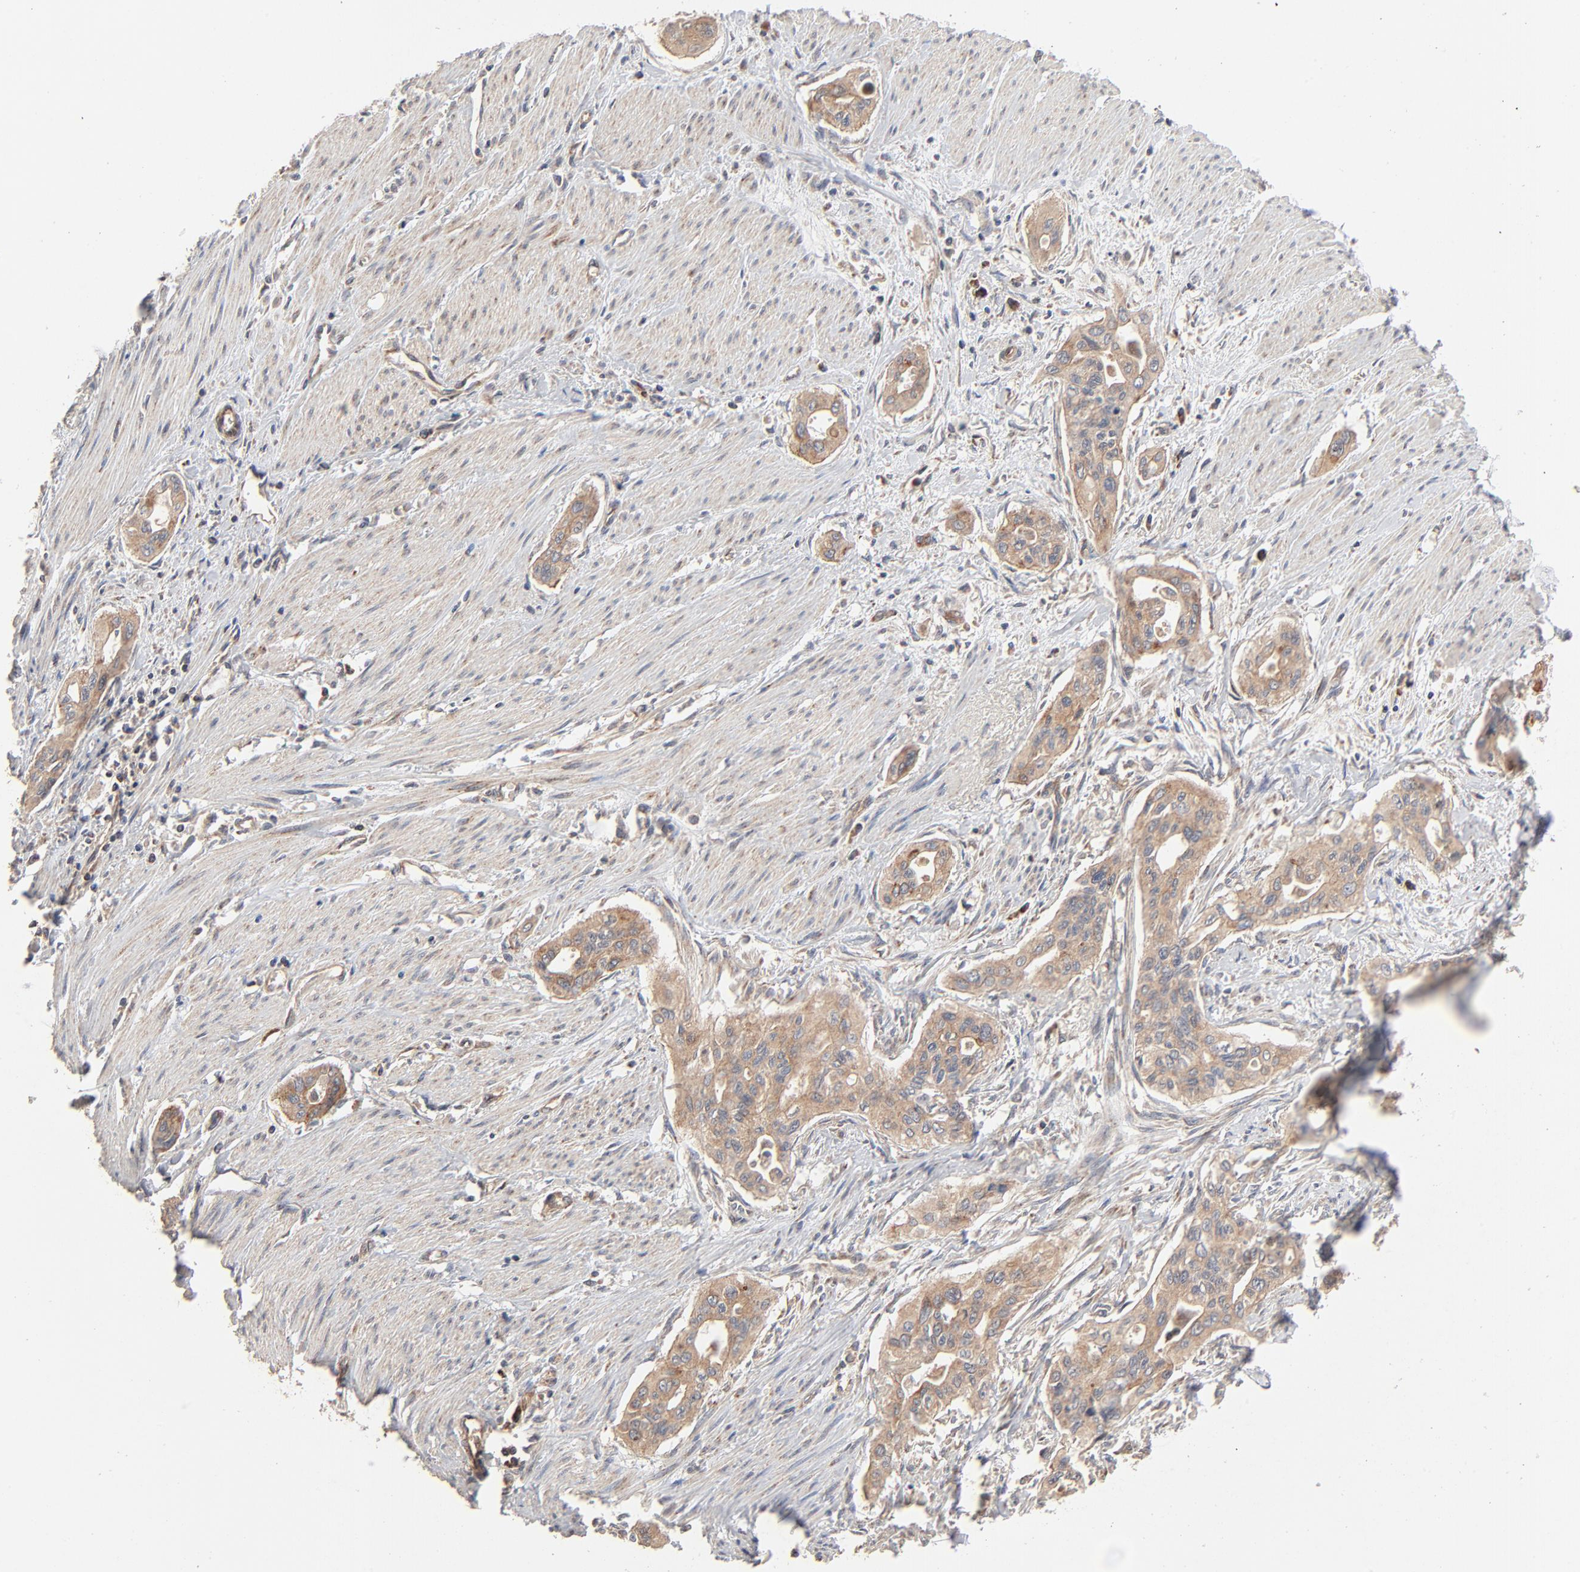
{"staining": {"intensity": "moderate", "quantity": ">75%", "location": "cytoplasmic/membranous"}, "tissue": "pancreatic cancer", "cell_type": "Tumor cells", "image_type": "cancer", "snomed": [{"axis": "morphology", "description": "Adenocarcinoma, NOS"}, {"axis": "topography", "description": "Pancreas"}], "caption": "There is medium levels of moderate cytoplasmic/membranous staining in tumor cells of pancreatic cancer (adenocarcinoma), as demonstrated by immunohistochemical staining (brown color).", "gene": "ABLIM3", "patient": {"sex": "male", "age": 77}}